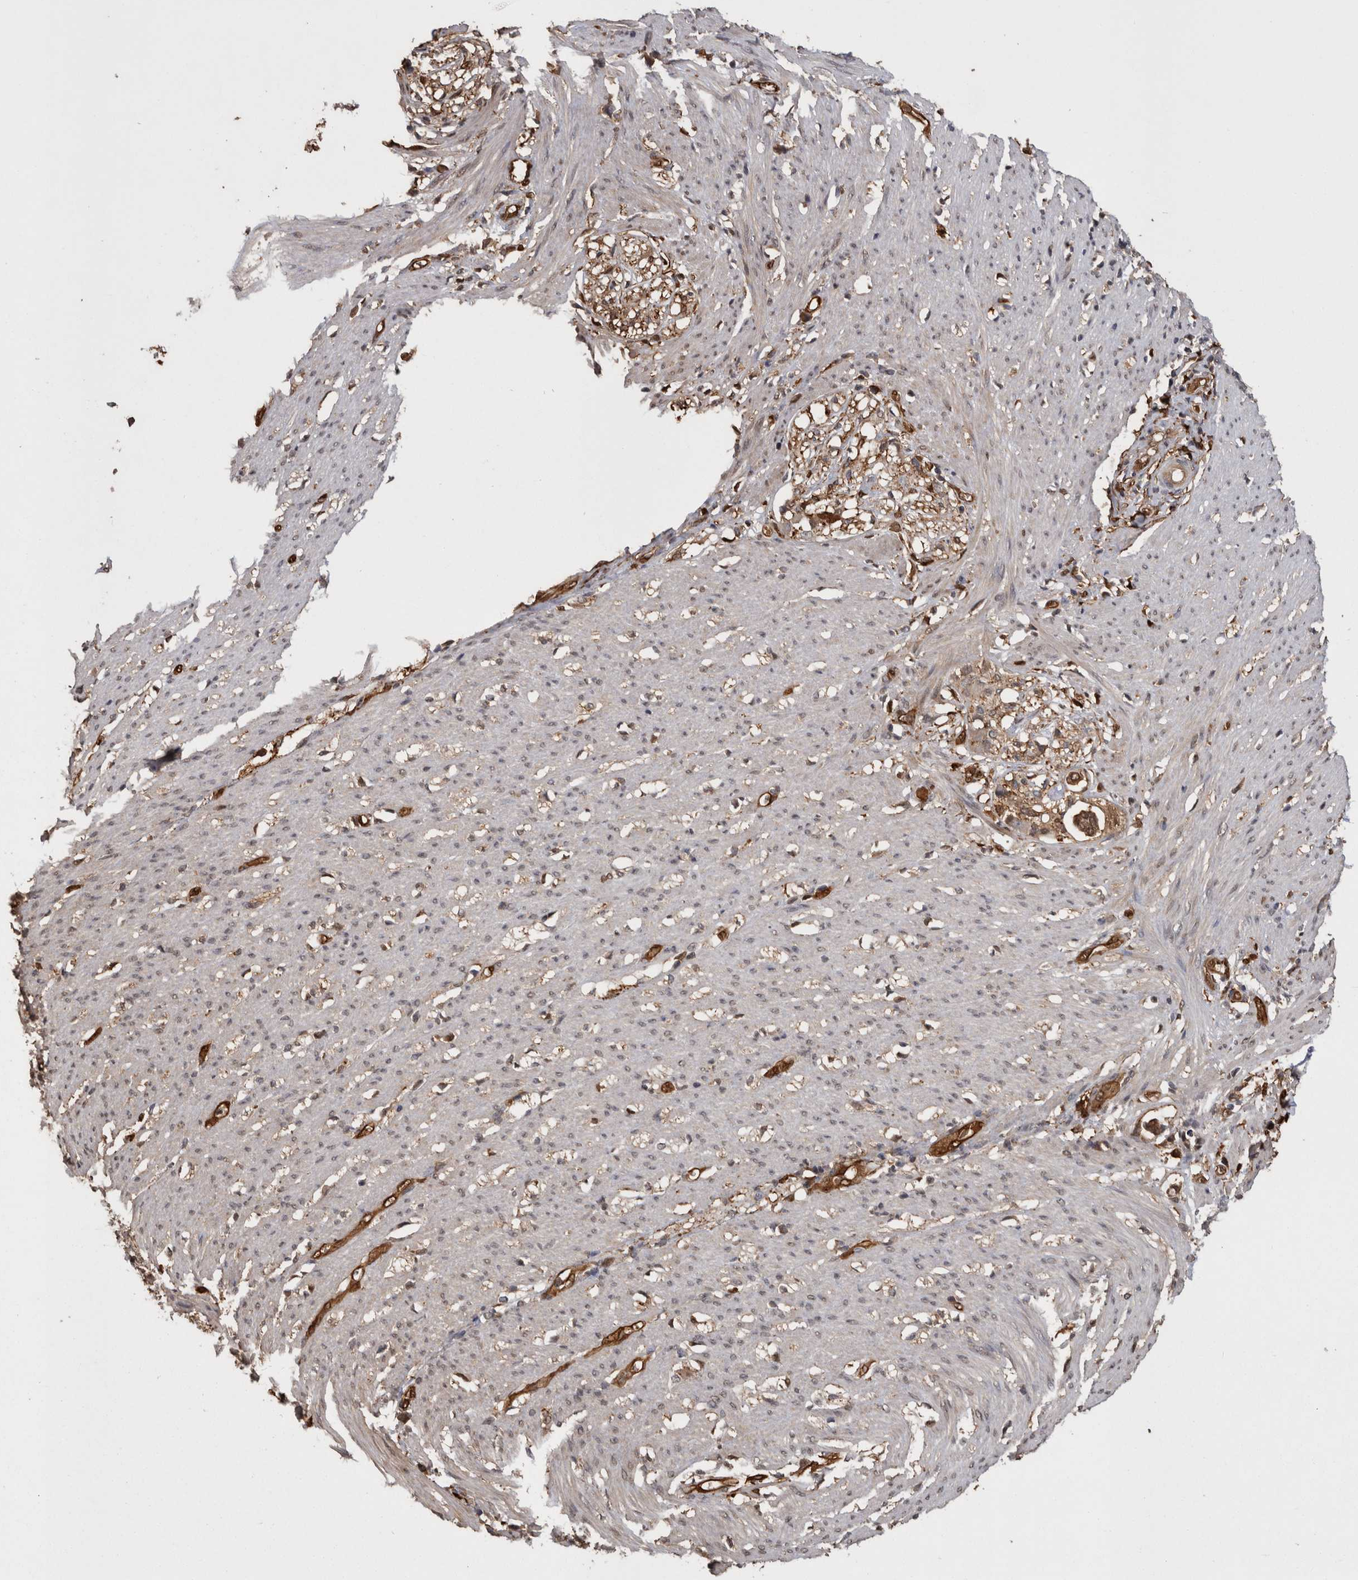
{"staining": {"intensity": "moderate", "quantity": "25%-75%", "location": "cytoplasmic/membranous,nuclear"}, "tissue": "smooth muscle", "cell_type": "Smooth muscle cells", "image_type": "normal", "snomed": [{"axis": "morphology", "description": "Normal tissue, NOS"}, {"axis": "morphology", "description": "Adenocarcinoma, NOS"}, {"axis": "topography", "description": "Colon"}, {"axis": "topography", "description": "Peripheral nerve tissue"}], "caption": "High-magnification brightfield microscopy of unremarkable smooth muscle stained with DAB (brown) and counterstained with hematoxylin (blue). smooth muscle cells exhibit moderate cytoplasmic/membranous,nuclear positivity is seen in approximately25%-75% of cells. (Brightfield microscopy of DAB IHC at high magnification).", "gene": "LXN", "patient": {"sex": "male", "age": 14}}